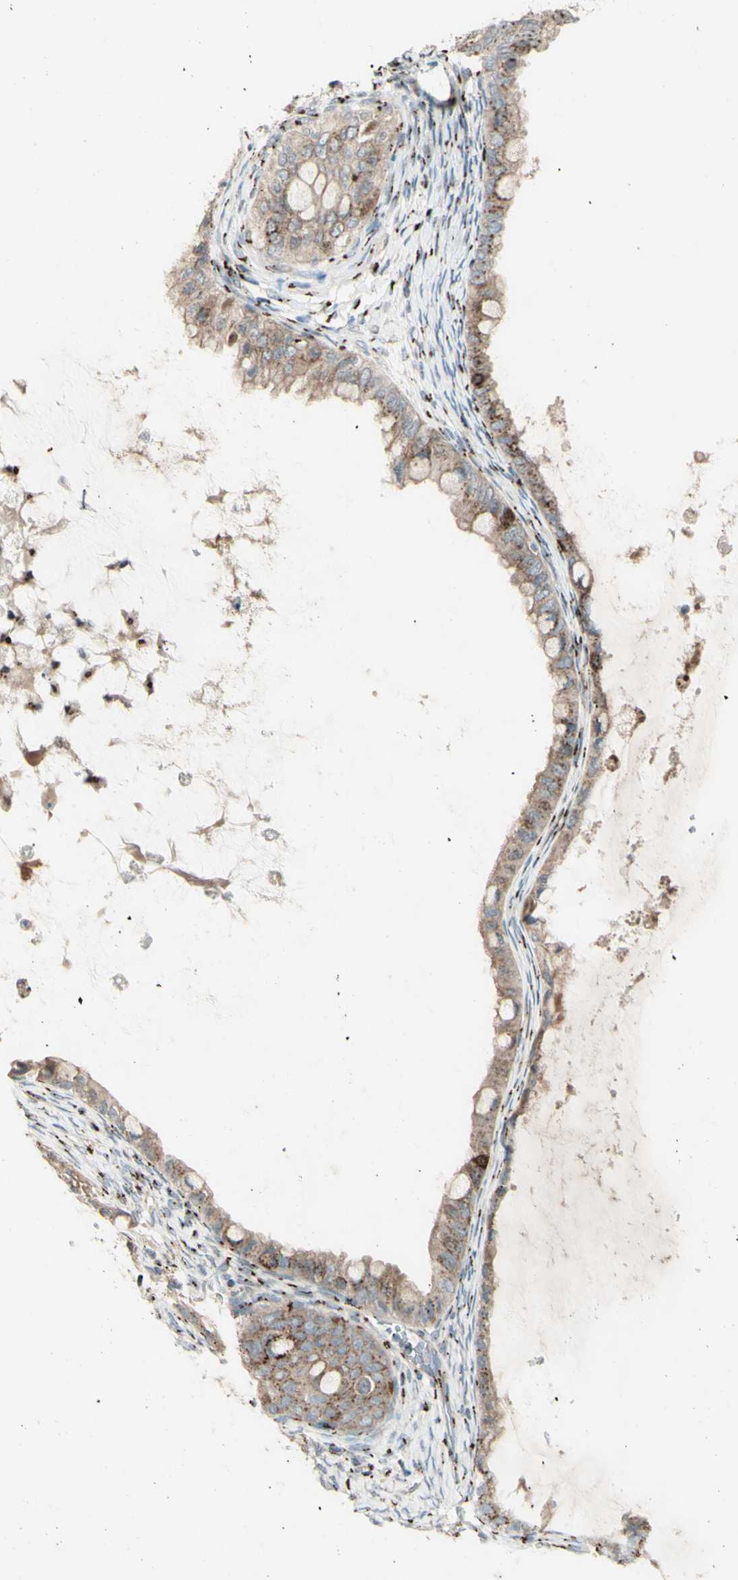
{"staining": {"intensity": "moderate", "quantity": ">75%", "location": "cytoplasmic/membranous"}, "tissue": "ovarian cancer", "cell_type": "Tumor cells", "image_type": "cancer", "snomed": [{"axis": "morphology", "description": "Cystadenocarcinoma, mucinous, NOS"}, {"axis": "topography", "description": "Ovary"}], "caption": "Ovarian cancer was stained to show a protein in brown. There is medium levels of moderate cytoplasmic/membranous staining in approximately >75% of tumor cells.", "gene": "BPNT2", "patient": {"sex": "female", "age": 80}}